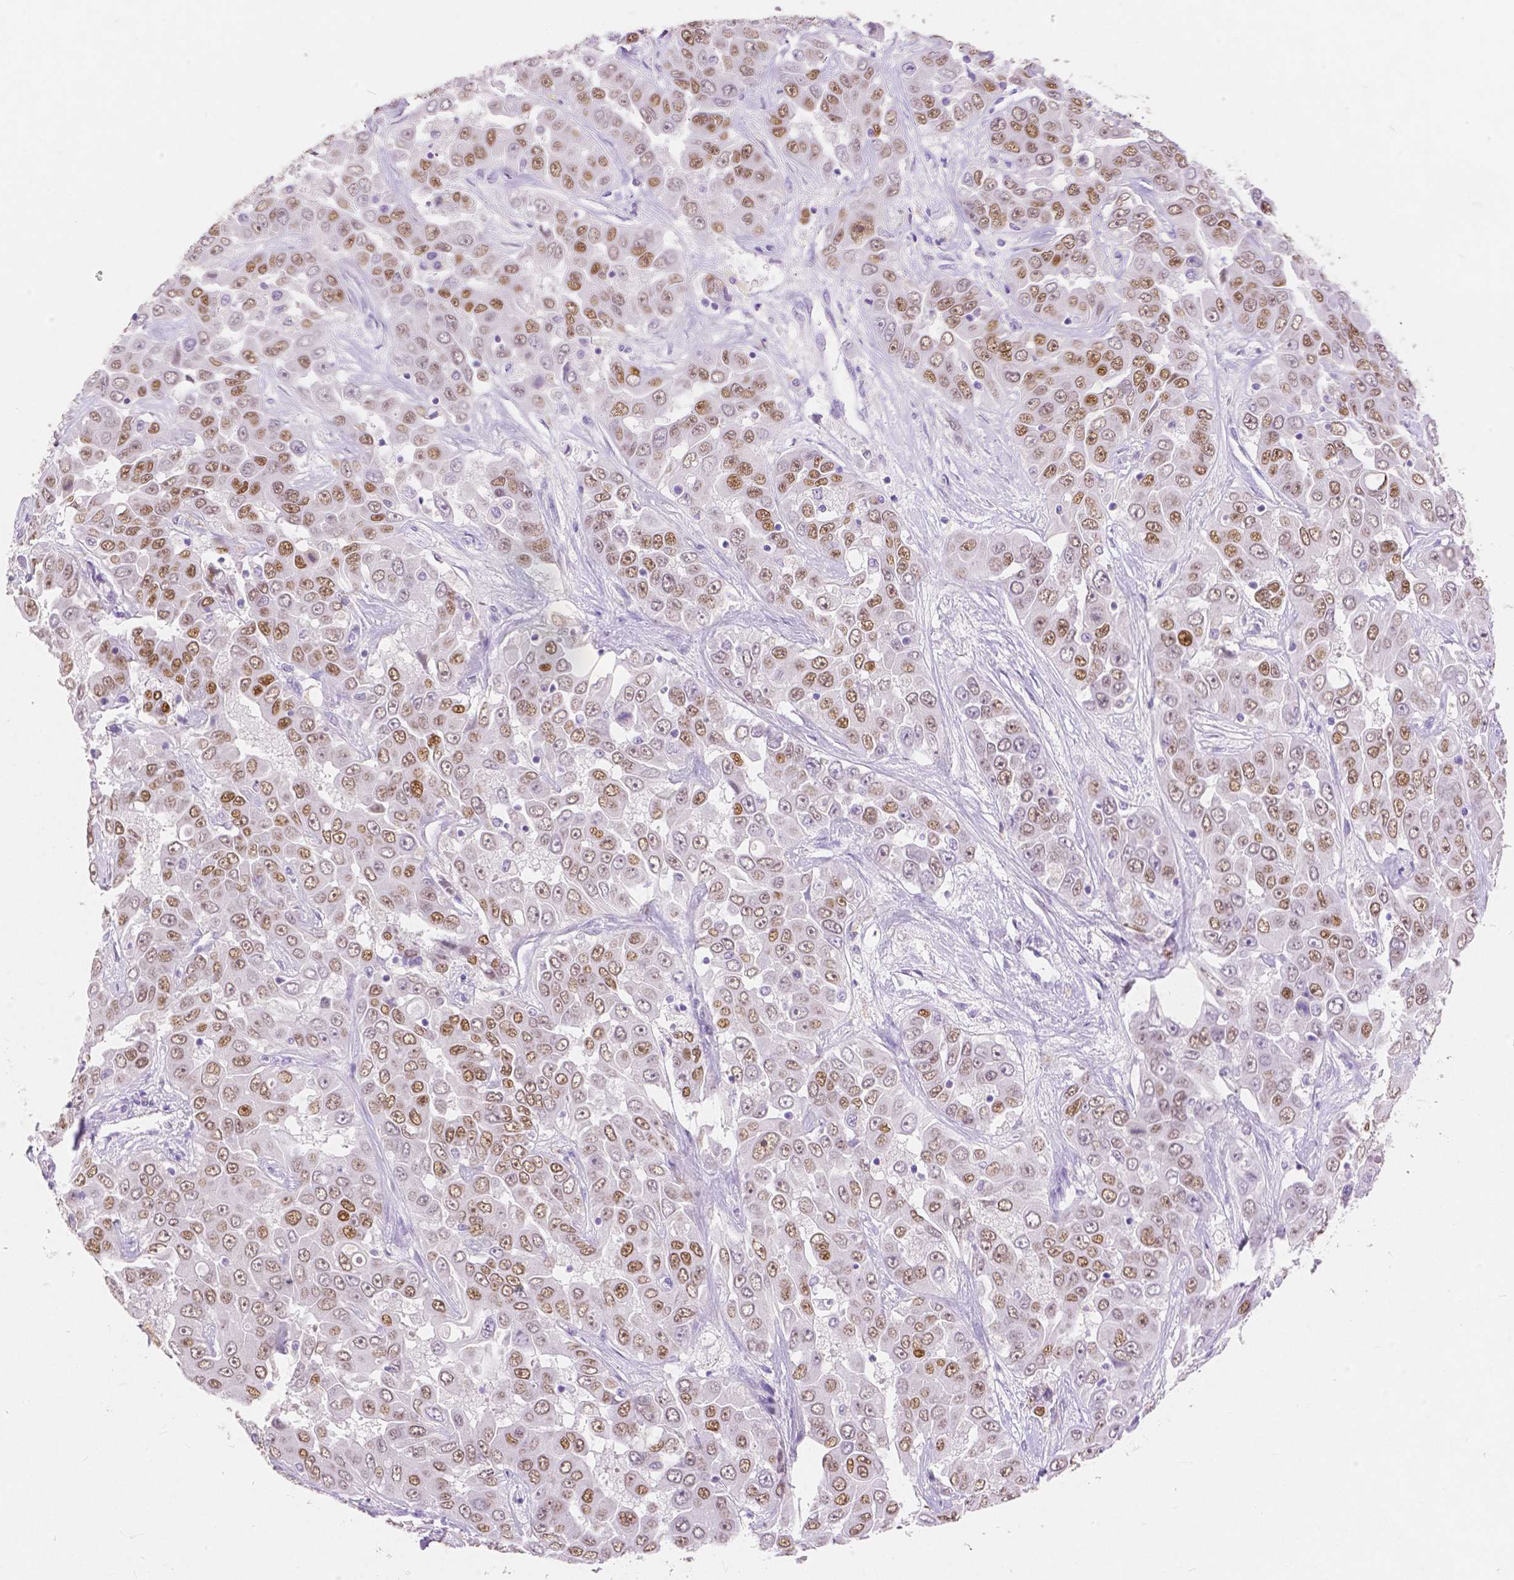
{"staining": {"intensity": "moderate", "quantity": ">75%", "location": "nuclear"}, "tissue": "liver cancer", "cell_type": "Tumor cells", "image_type": "cancer", "snomed": [{"axis": "morphology", "description": "Cholangiocarcinoma"}, {"axis": "topography", "description": "Liver"}], "caption": "This image shows immunohistochemistry staining of human liver cholangiocarcinoma, with medium moderate nuclear expression in approximately >75% of tumor cells.", "gene": "HNF1B", "patient": {"sex": "female", "age": 52}}